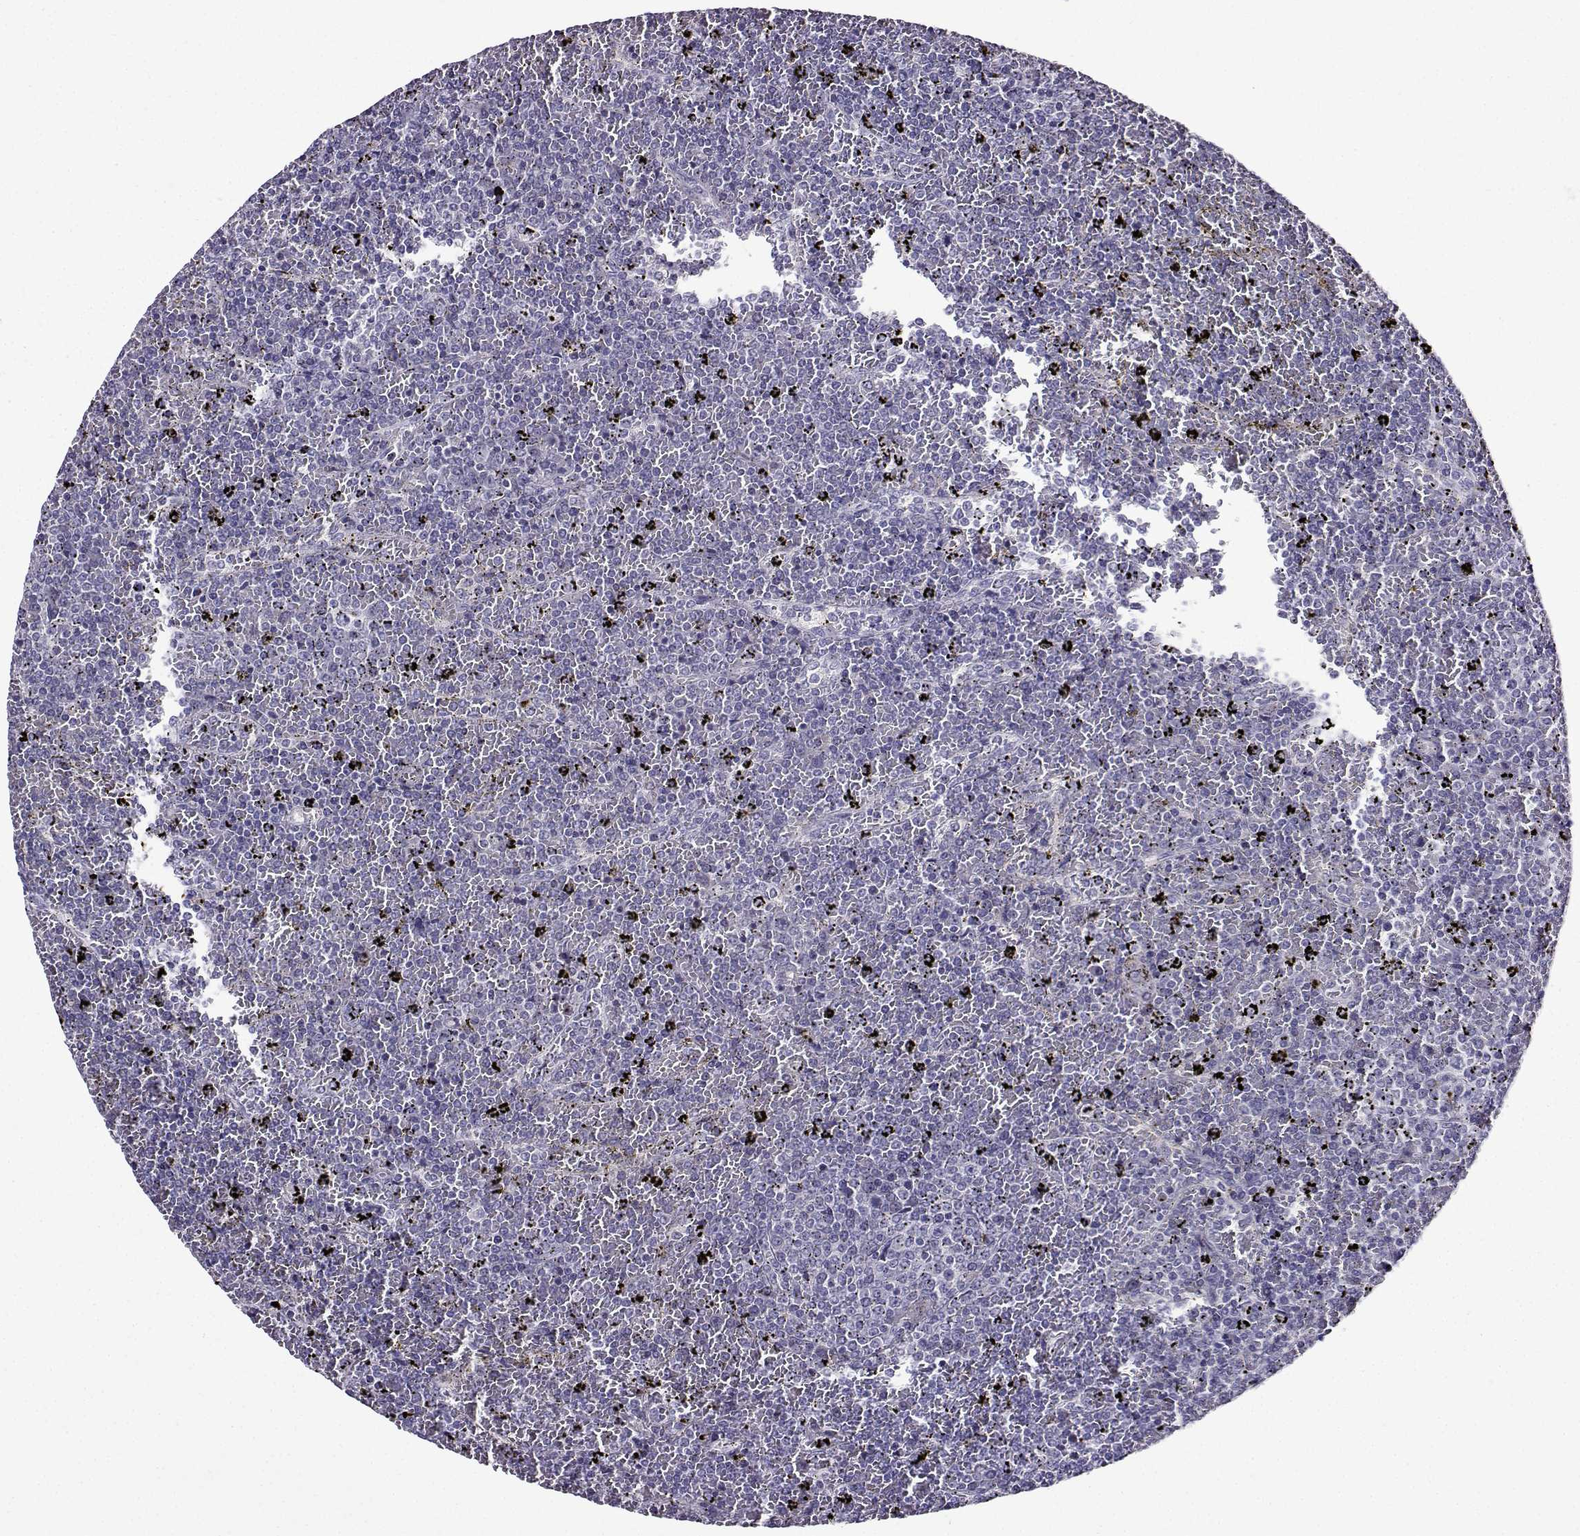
{"staining": {"intensity": "negative", "quantity": "none", "location": "none"}, "tissue": "lymphoma", "cell_type": "Tumor cells", "image_type": "cancer", "snomed": [{"axis": "morphology", "description": "Malignant lymphoma, non-Hodgkin's type, Low grade"}, {"axis": "topography", "description": "Spleen"}], "caption": "Immunohistochemistry (IHC) histopathology image of human lymphoma stained for a protein (brown), which displays no expression in tumor cells.", "gene": "TMEM266", "patient": {"sex": "female", "age": 77}}